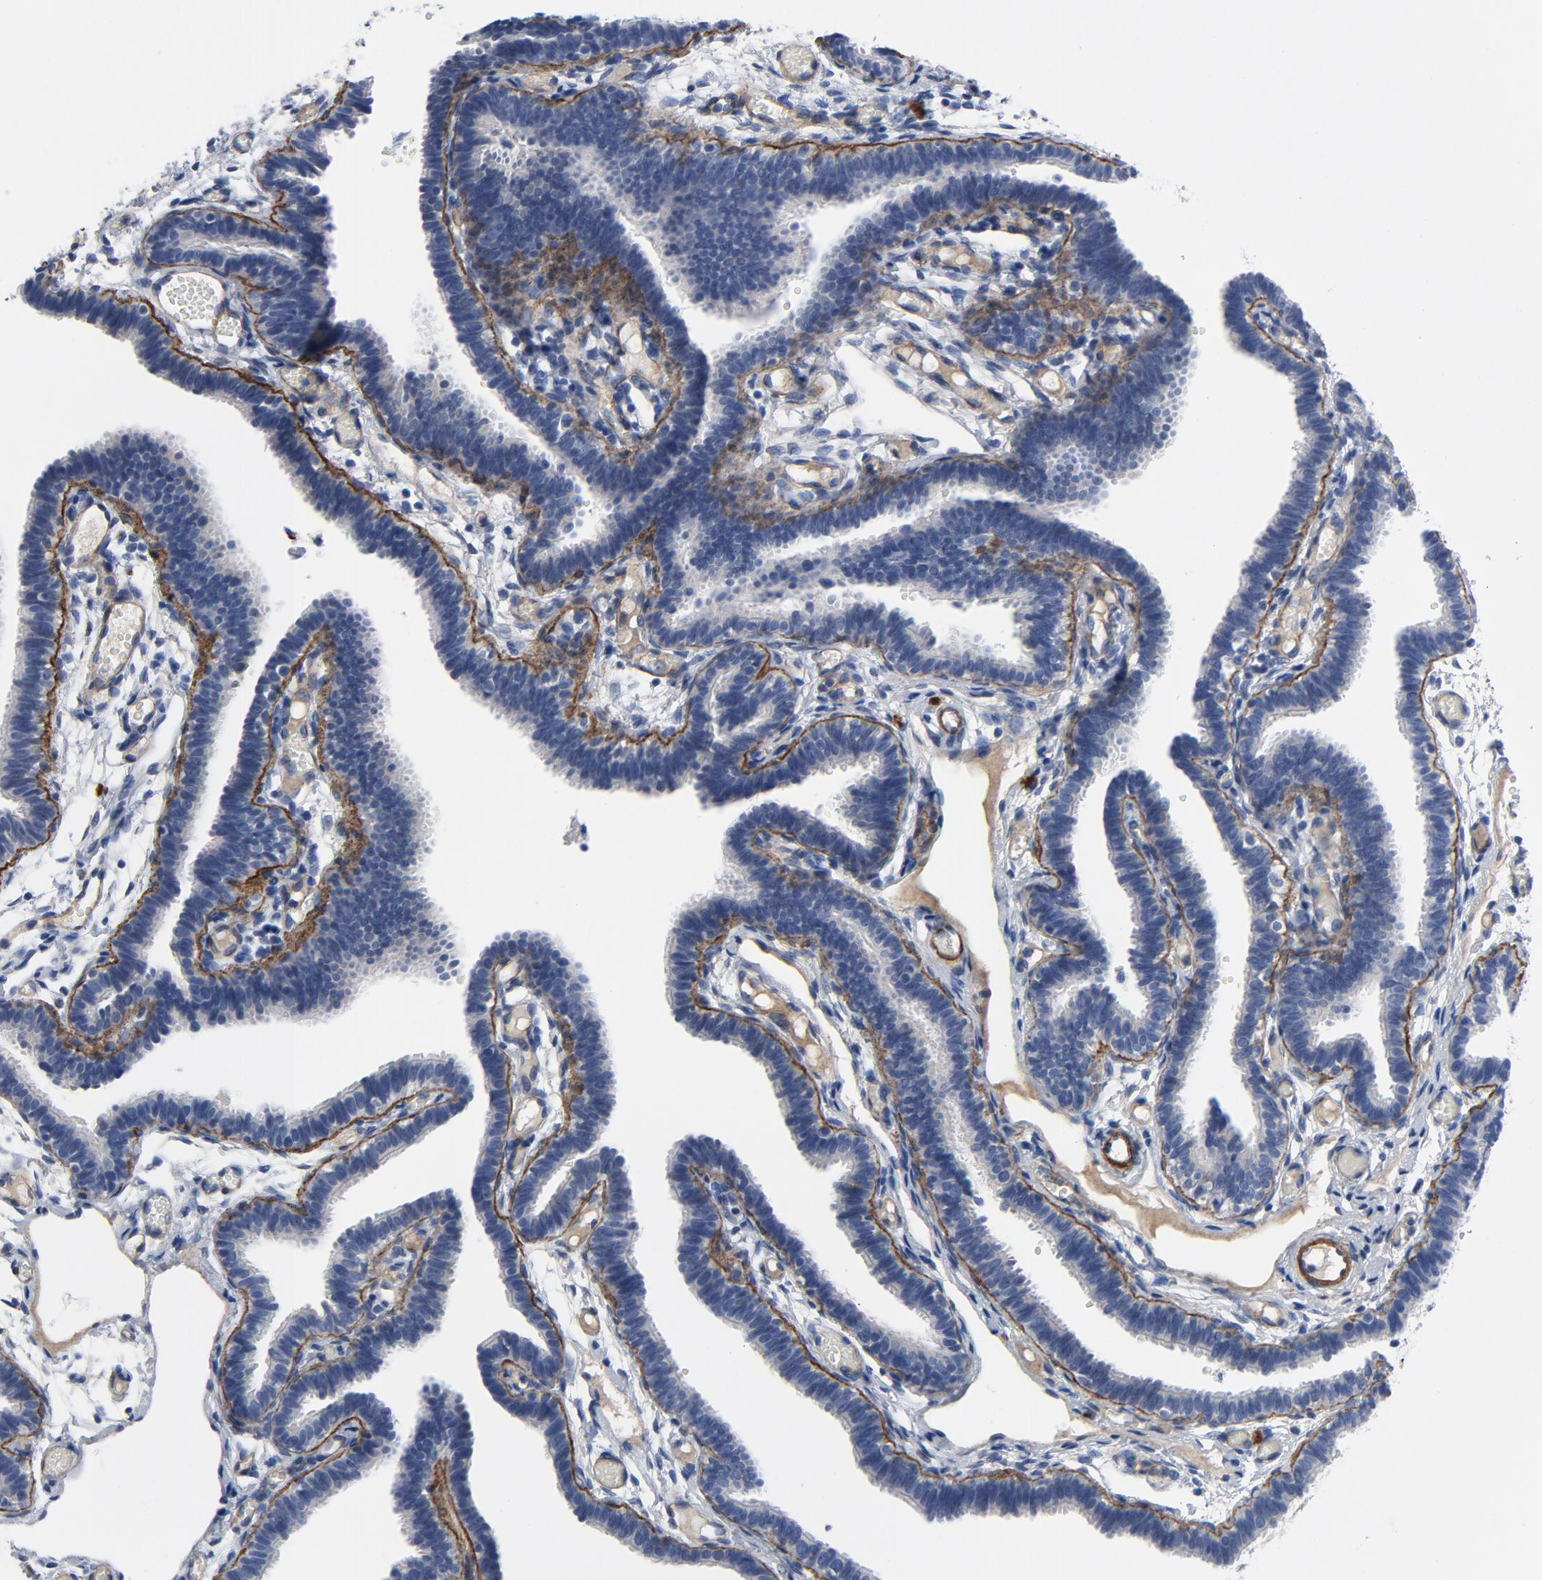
{"staining": {"intensity": "moderate", "quantity": "<25%", "location": "cytoplasmic/membranous"}, "tissue": "fallopian tube", "cell_type": "Glandular cells", "image_type": "normal", "snomed": [{"axis": "morphology", "description": "Normal tissue, NOS"}, {"axis": "topography", "description": "Fallopian tube"}], "caption": "Brown immunohistochemical staining in unremarkable human fallopian tube displays moderate cytoplasmic/membranous expression in approximately <25% of glandular cells. Nuclei are stained in blue.", "gene": "LAMC1", "patient": {"sex": "female", "age": 29}}